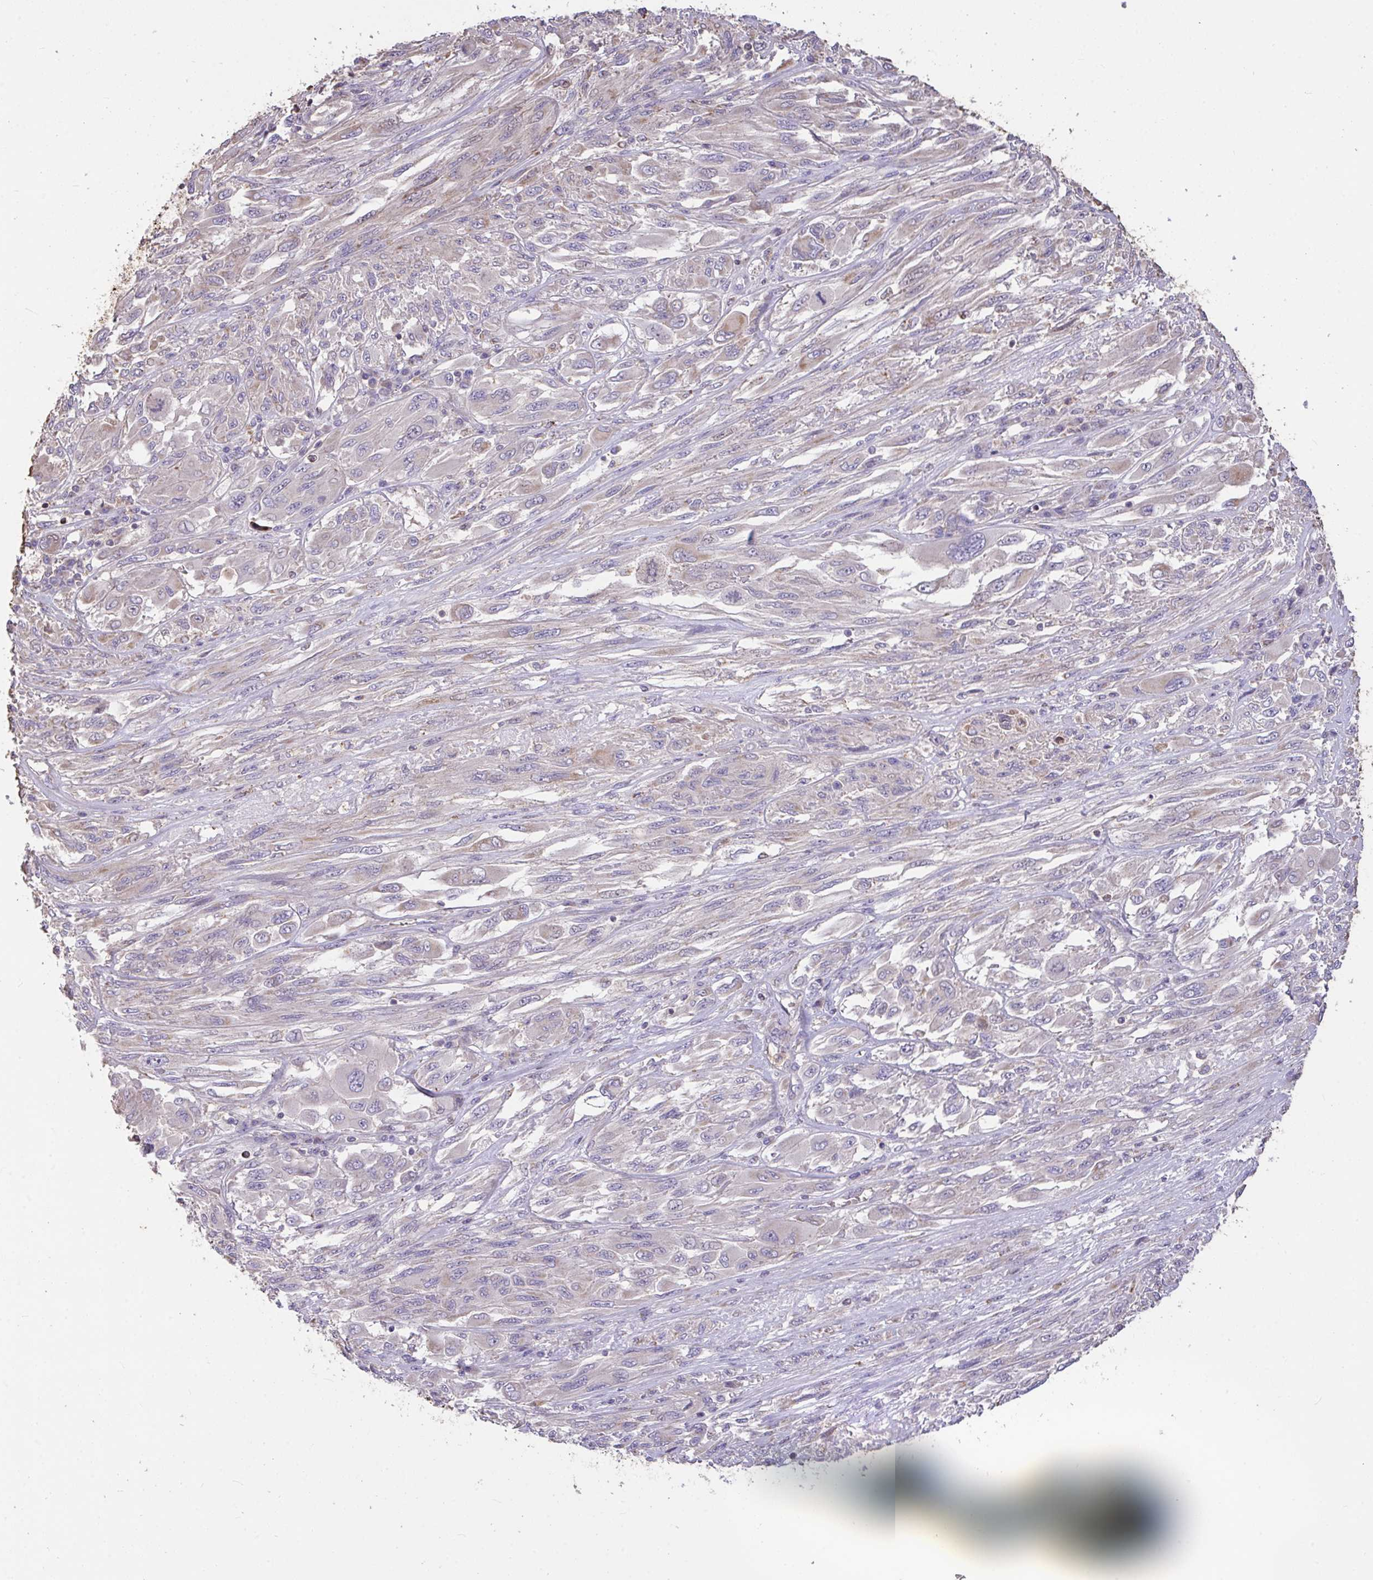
{"staining": {"intensity": "negative", "quantity": "none", "location": "none"}, "tissue": "melanoma", "cell_type": "Tumor cells", "image_type": "cancer", "snomed": [{"axis": "morphology", "description": "Malignant melanoma, NOS"}, {"axis": "topography", "description": "Skin"}], "caption": "This is an immunohistochemistry (IHC) image of human melanoma. There is no positivity in tumor cells.", "gene": "FCER1A", "patient": {"sex": "female", "age": 91}}